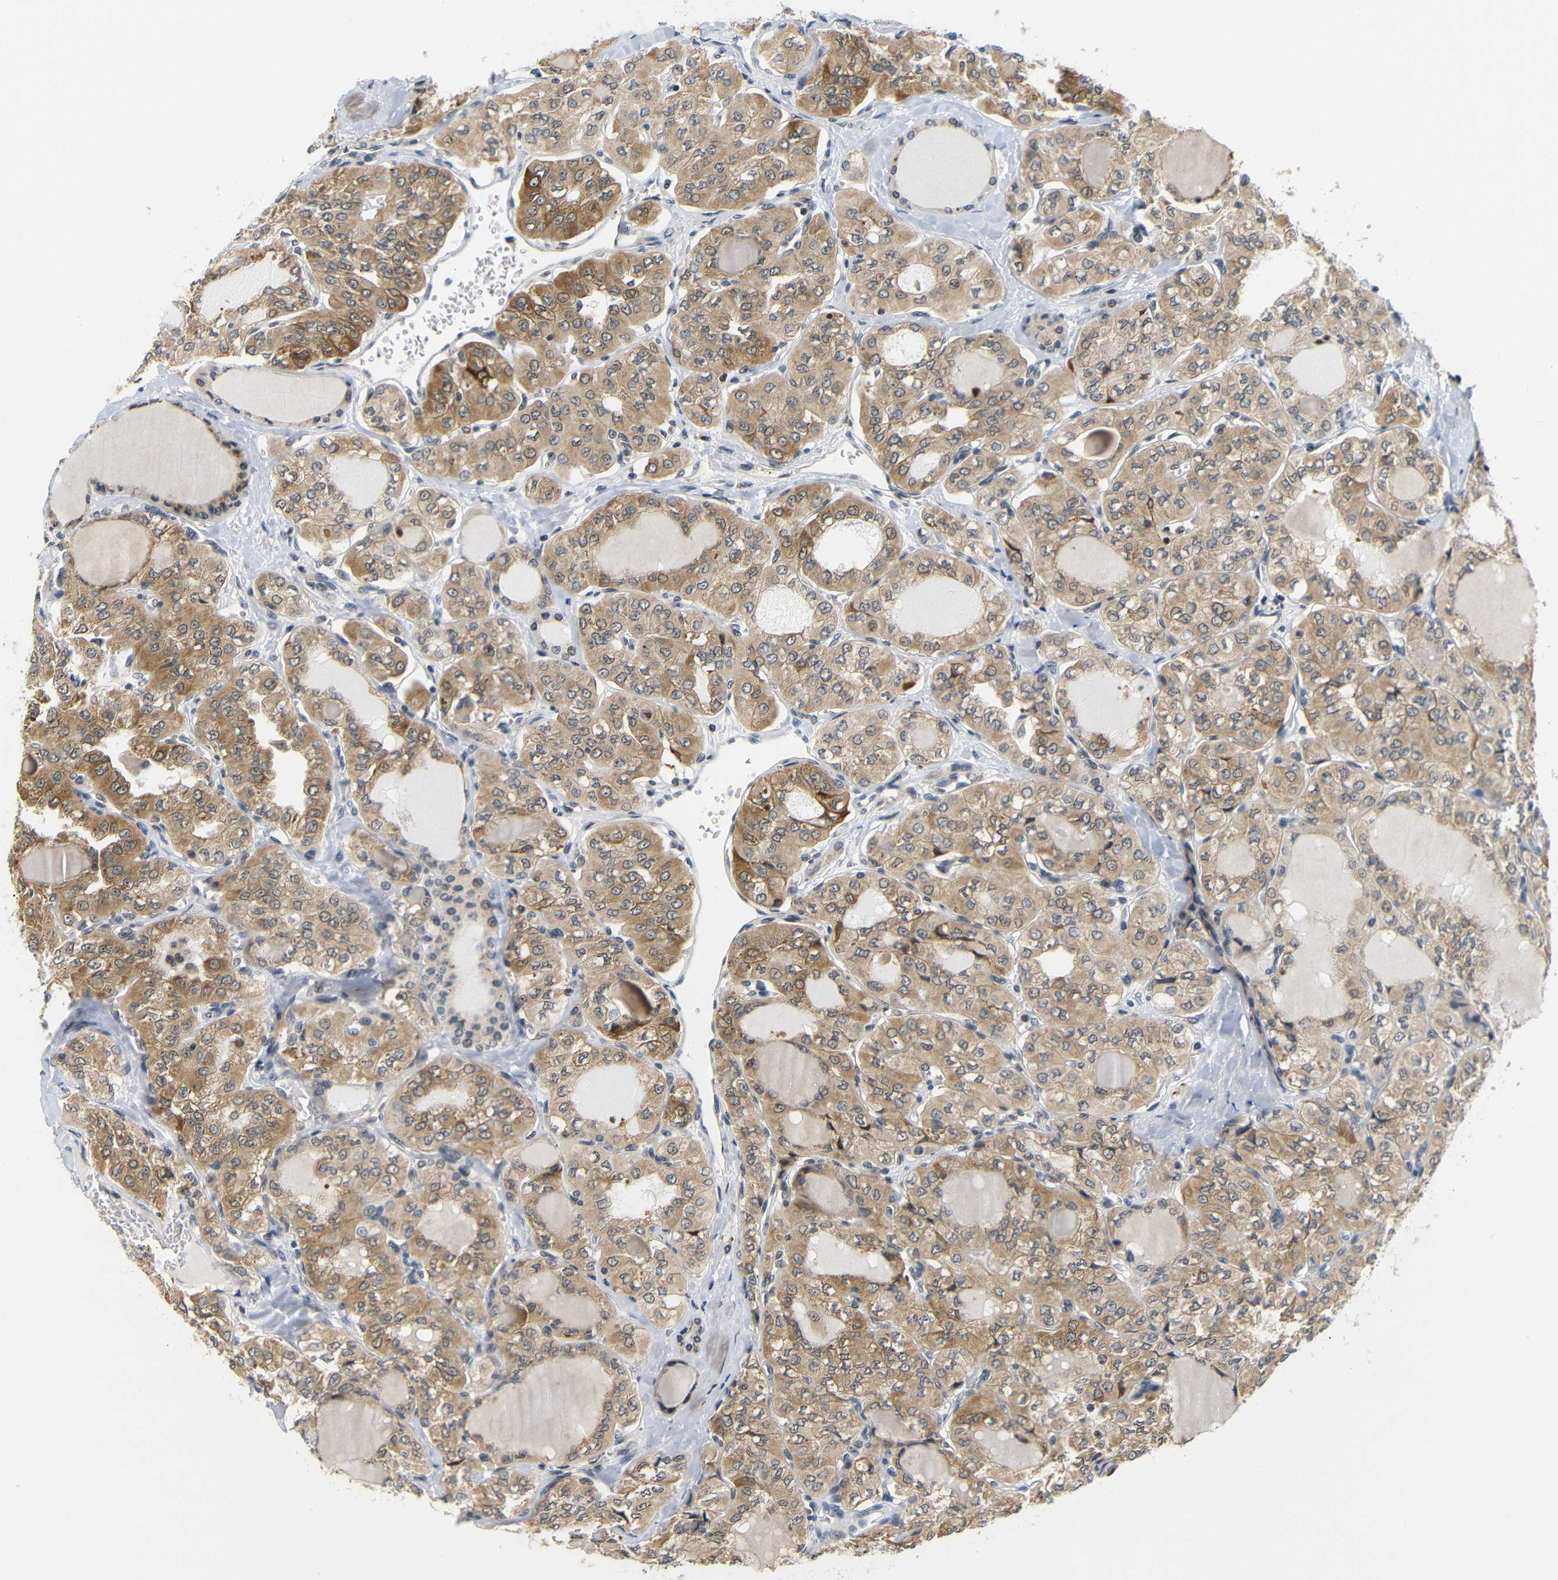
{"staining": {"intensity": "moderate", "quantity": ">75%", "location": "cytoplasmic/membranous"}, "tissue": "thyroid cancer", "cell_type": "Tumor cells", "image_type": "cancer", "snomed": [{"axis": "morphology", "description": "Papillary adenocarcinoma, NOS"}, {"axis": "topography", "description": "Thyroid gland"}], "caption": "This photomicrograph displays immunohistochemistry (IHC) staining of thyroid cancer, with medium moderate cytoplasmic/membranous staining in approximately >75% of tumor cells.", "gene": "GJA5", "patient": {"sex": "male", "age": 20}}